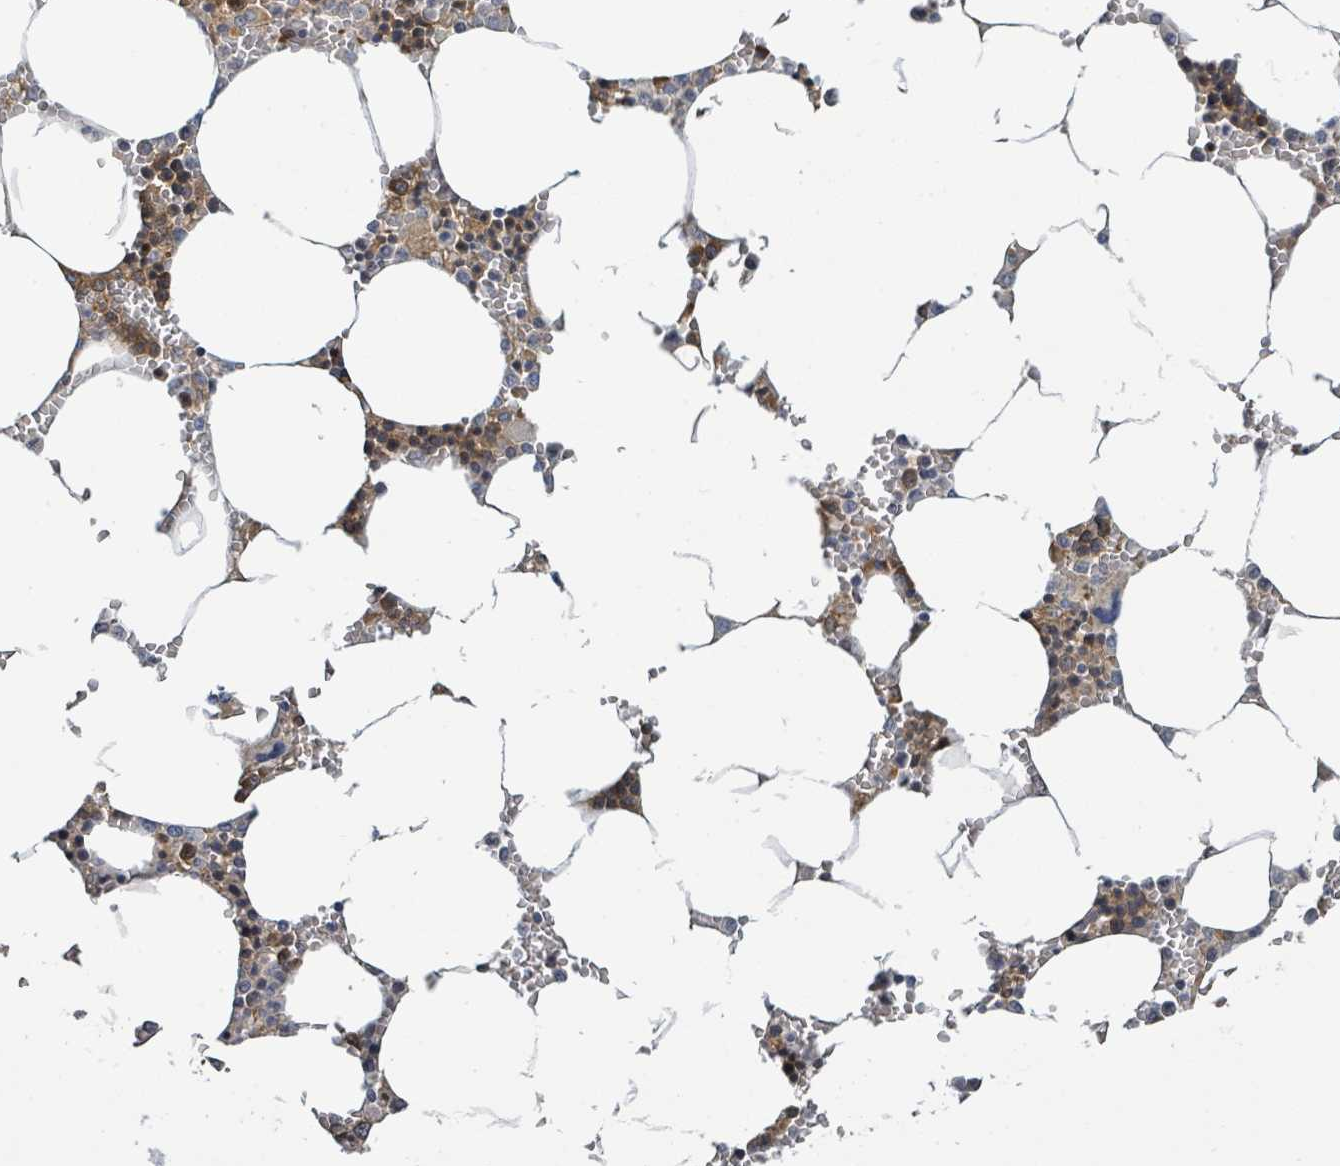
{"staining": {"intensity": "moderate", "quantity": "25%-75%", "location": "cytoplasmic/membranous,nuclear"}, "tissue": "bone marrow", "cell_type": "Hematopoietic cells", "image_type": "normal", "snomed": [{"axis": "morphology", "description": "Normal tissue, NOS"}, {"axis": "topography", "description": "Bone marrow"}], "caption": "Immunohistochemistry (IHC) image of unremarkable human bone marrow stained for a protein (brown), which exhibits medium levels of moderate cytoplasmic/membranous,nuclear positivity in approximately 25%-75% of hematopoietic cells.", "gene": "CFAP210", "patient": {"sex": "male", "age": 70}}